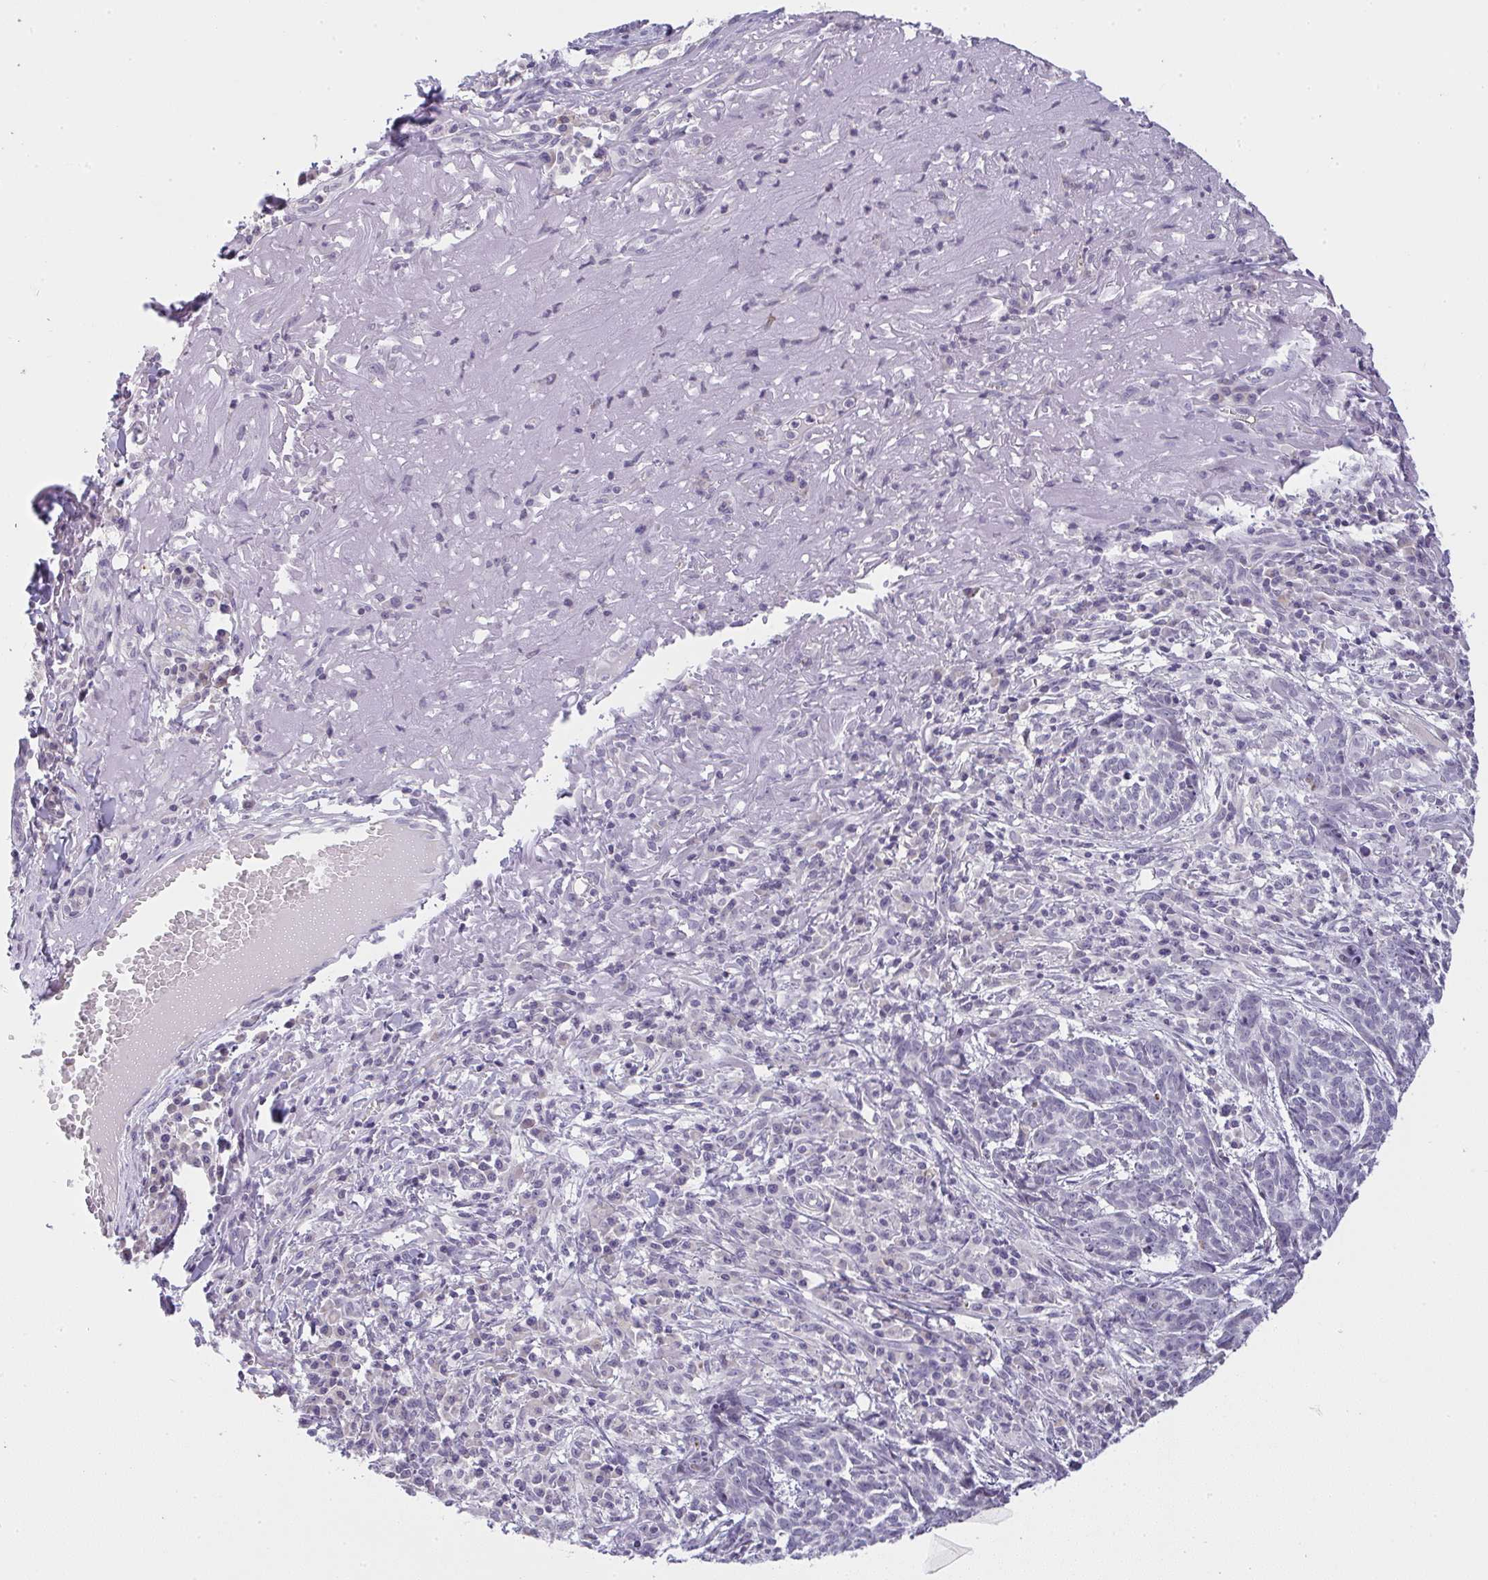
{"staining": {"intensity": "negative", "quantity": "none", "location": "none"}, "tissue": "skin cancer", "cell_type": "Tumor cells", "image_type": "cancer", "snomed": [{"axis": "morphology", "description": "Basal cell carcinoma"}, {"axis": "topography", "description": "Skin"}], "caption": "DAB (3,3'-diaminobenzidine) immunohistochemical staining of human basal cell carcinoma (skin) exhibits no significant positivity in tumor cells.", "gene": "CACNA1S", "patient": {"sex": "female", "age": 93}}